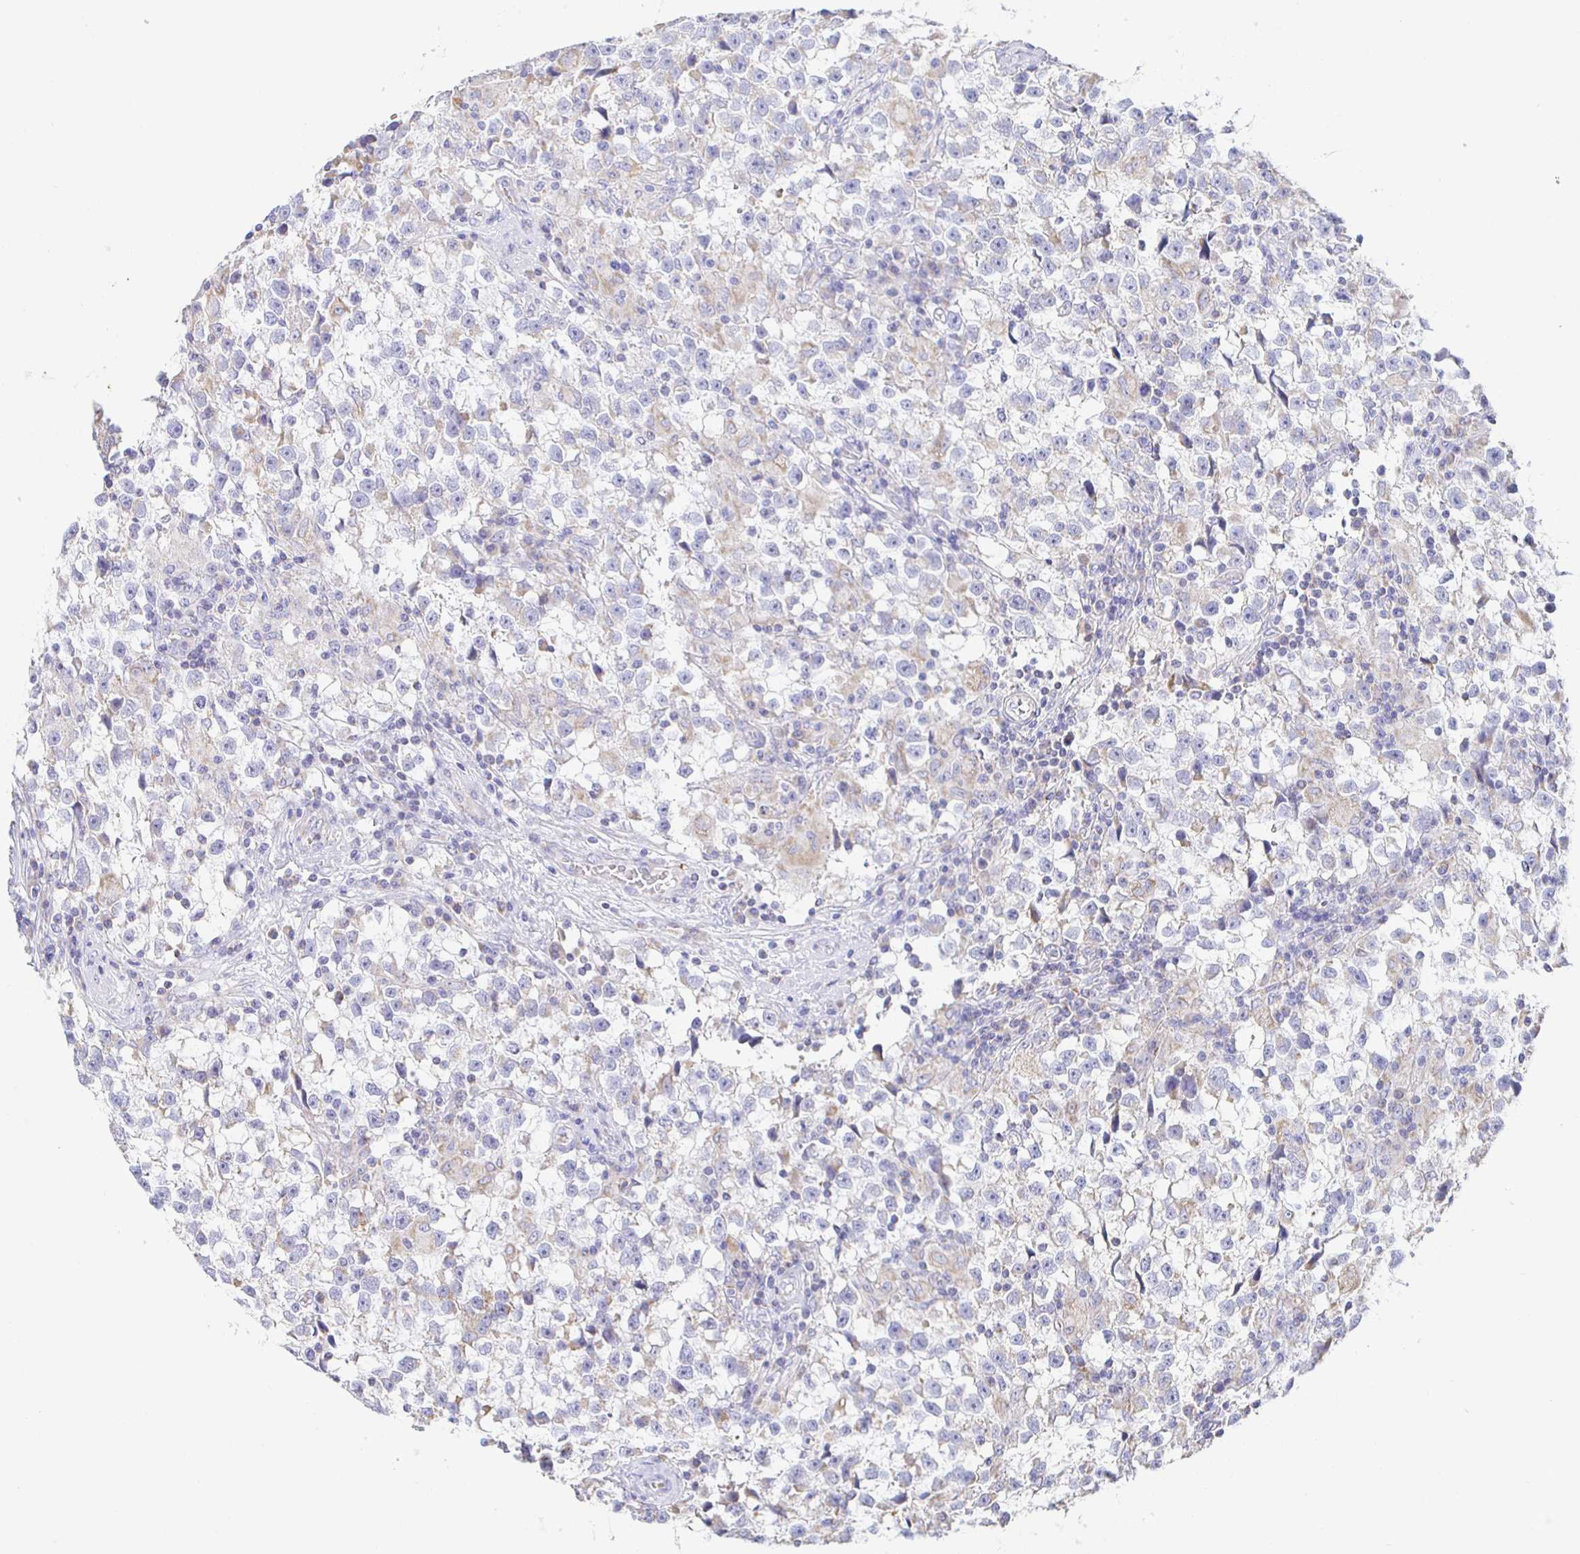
{"staining": {"intensity": "negative", "quantity": "none", "location": "none"}, "tissue": "testis cancer", "cell_type": "Tumor cells", "image_type": "cancer", "snomed": [{"axis": "morphology", "description": "Seminoma, NOS"}, {"axis": "topography", "description": "Testis"}], "caption": "Photomicrograph shows no protein positivity in tumor cells of testis seminoma tissue.", "gene": "SYNGR4", "patient": {"sex": "male", "age": 31}}